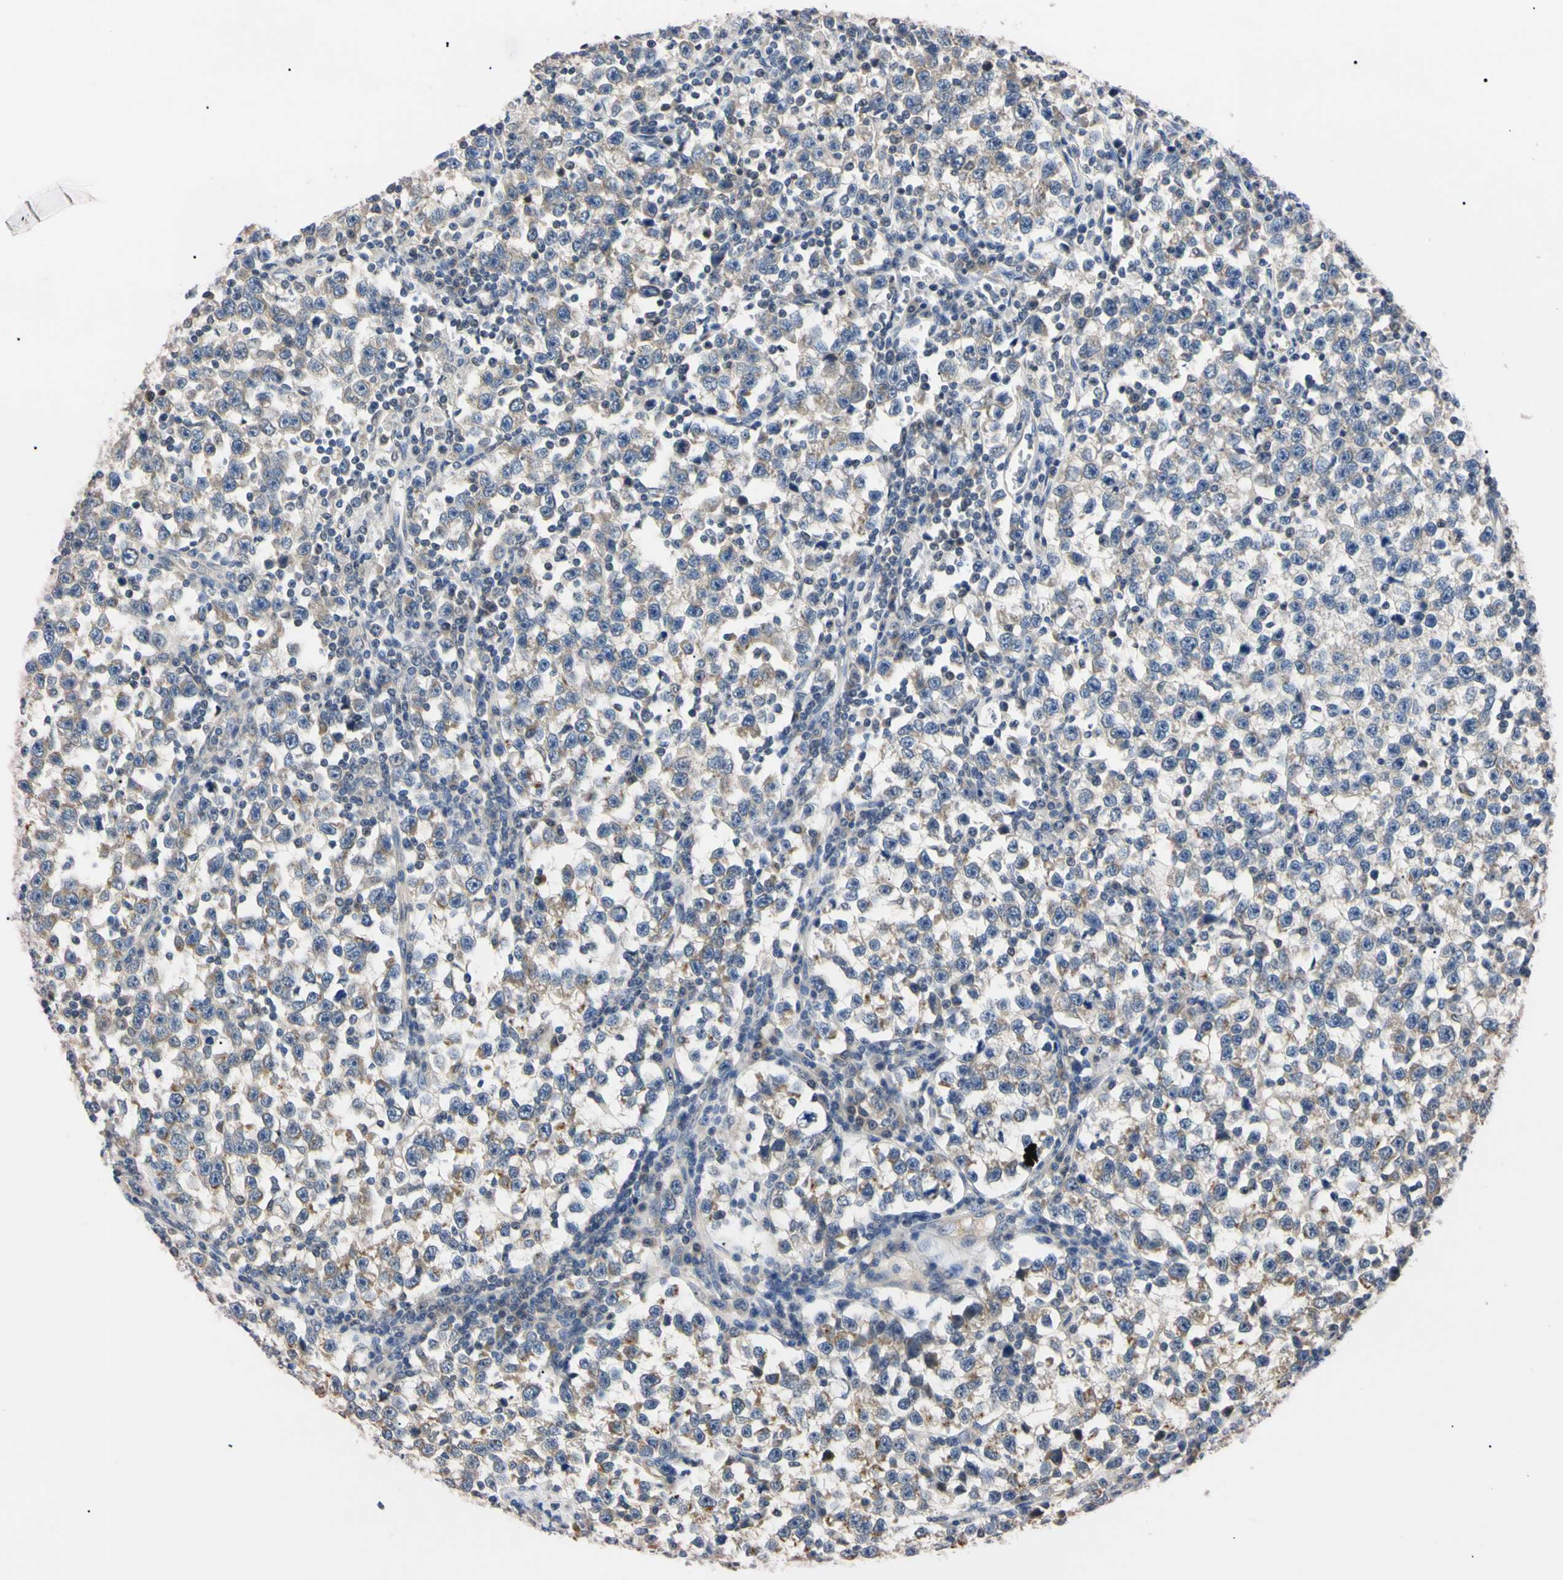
{"staining": {"intensity": "weak", "quantity": "<25%", "location": "cytoplasmic/membranous"}, "tissue": "testis cancer", "cell_type": "Tumor cells", "image_type": "cancer", "snomed": [{"axis": "morphology", "description": "Seminoma, NOS"}, {"axis": "topography", "description": "Testis"}], "caption": "Seminoma (testis) was stained to show a protein in brown. There is no significant positivity in tumor cells.", "gene": "RARS1", "patient": {"sex": "male", "age": 43}}